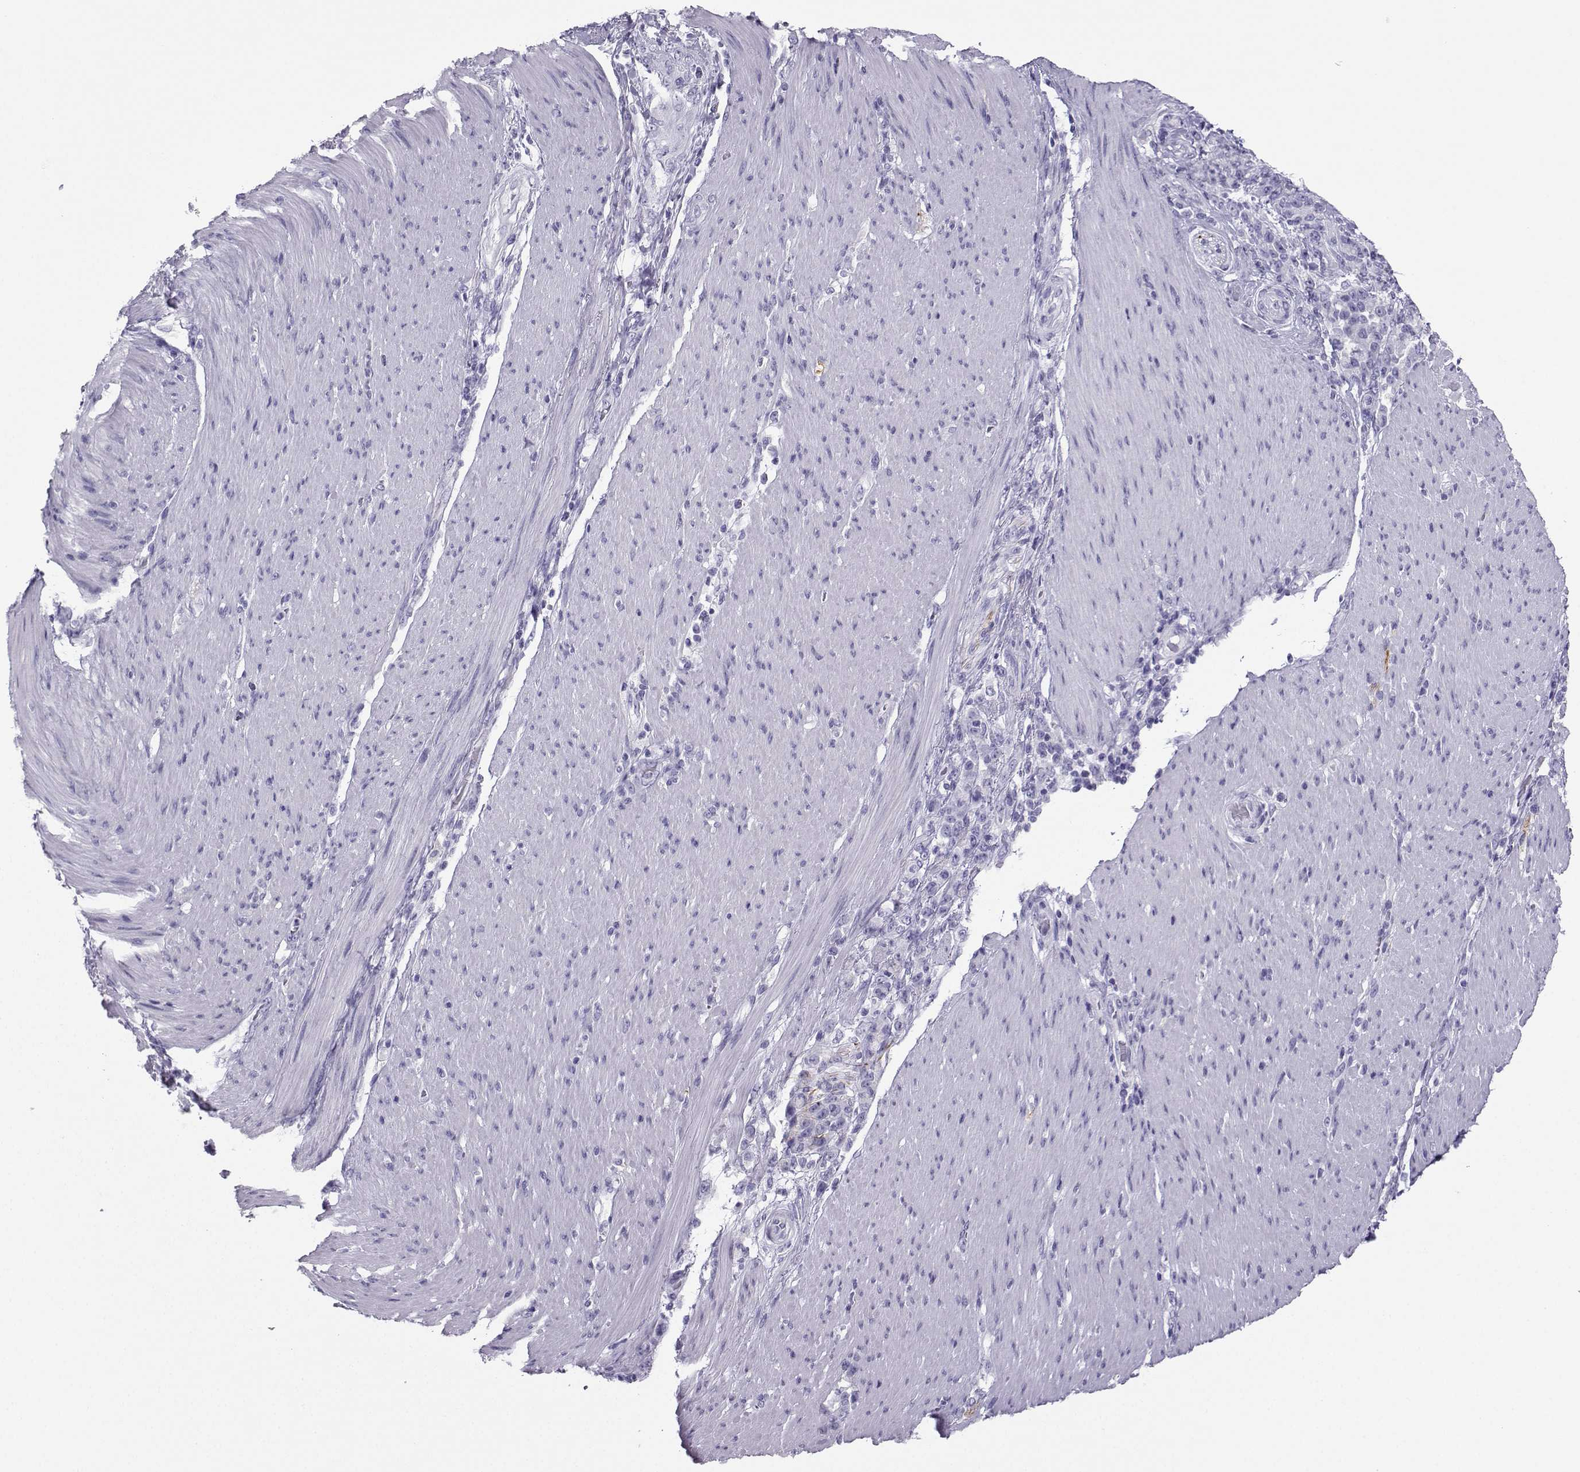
{"staining": {"intensity": "negative", "quantity": "none", "location": "none"}, "tissue": "stomach cancer", "cell_type": "Tumor cells", "image_type": "cancer", "snomed": [{"axis": "morphology", "description": "Adenocarcinoma, NOS"}, {"axis": "topography", "description": "Stomach"}], "caption": "This image is of stomach adenocarcinoma stained with immunohistochemistry to label a protein in brown with the nuclei are counter-stained blue. There is no expression in tumor cells. Nuclei are stained in blue.", "gene": "NEFL", "patient": {"sex": "female", "age": 79}}